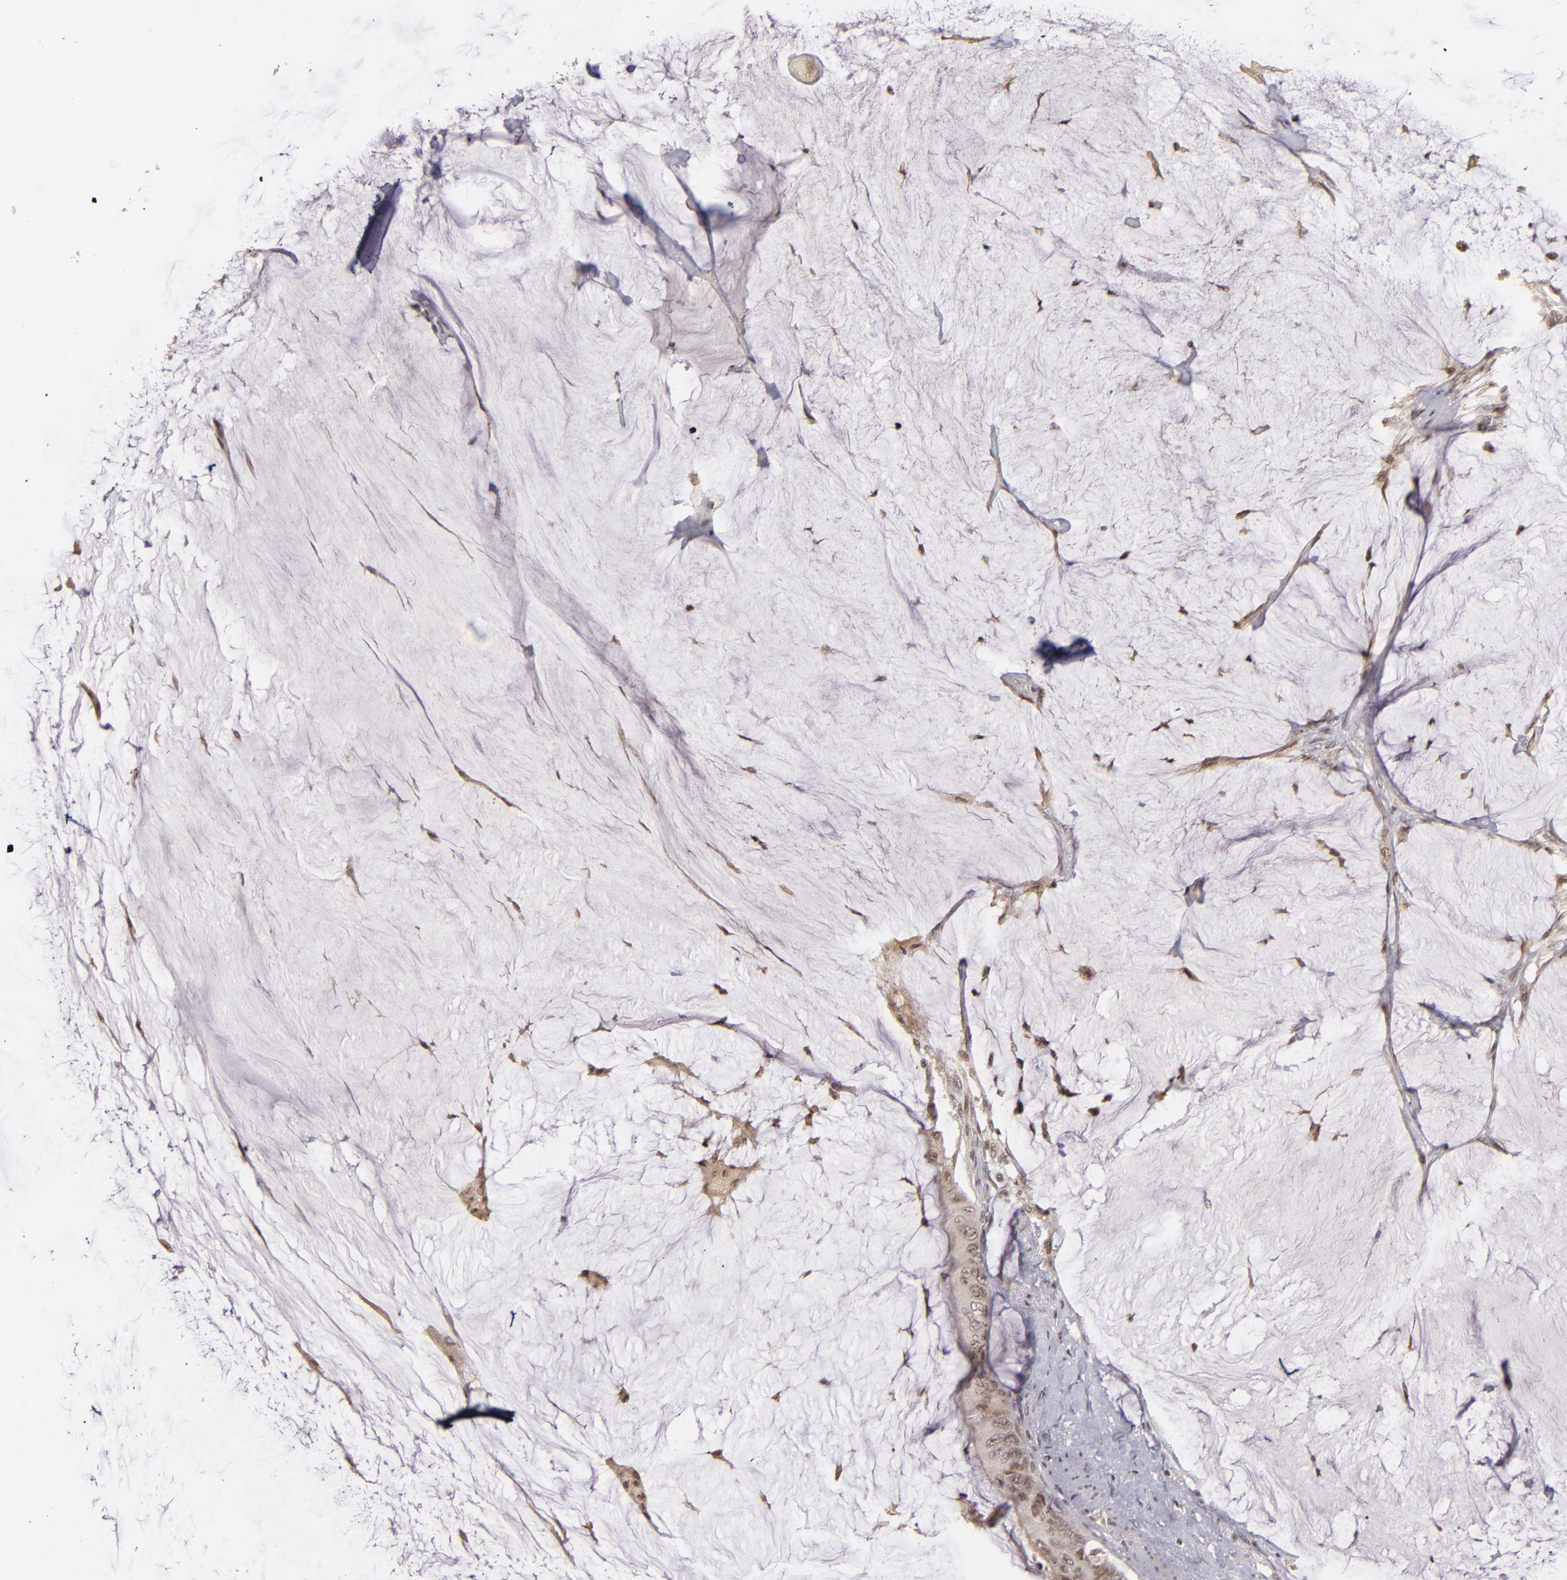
{"staining": {"intensity": "weak", "quantity": "<25%", "location": "nuclear"}, "tissue": "colorectal cancer", "cell_type": "Tumor cells", "image_type": "cancer", "snomed": [{"axis": "morphology", "description": "Normal tissue, NOS"}, {"axis": "morphology", "description": "Adenocarcinoma, NOS"}, {"axis": "topography", "description": "Rectum"}, {"axis": "topography", "description": "Peripheral nerve tissue"}], "caption": "High power microscopy image of an immunohistochemistry histopathology image of colorectal adenocarcinoma, revealing no significant expression in tumor cells.", "gene": "RARB", "patient": {"sex": "female", "age": 77}}